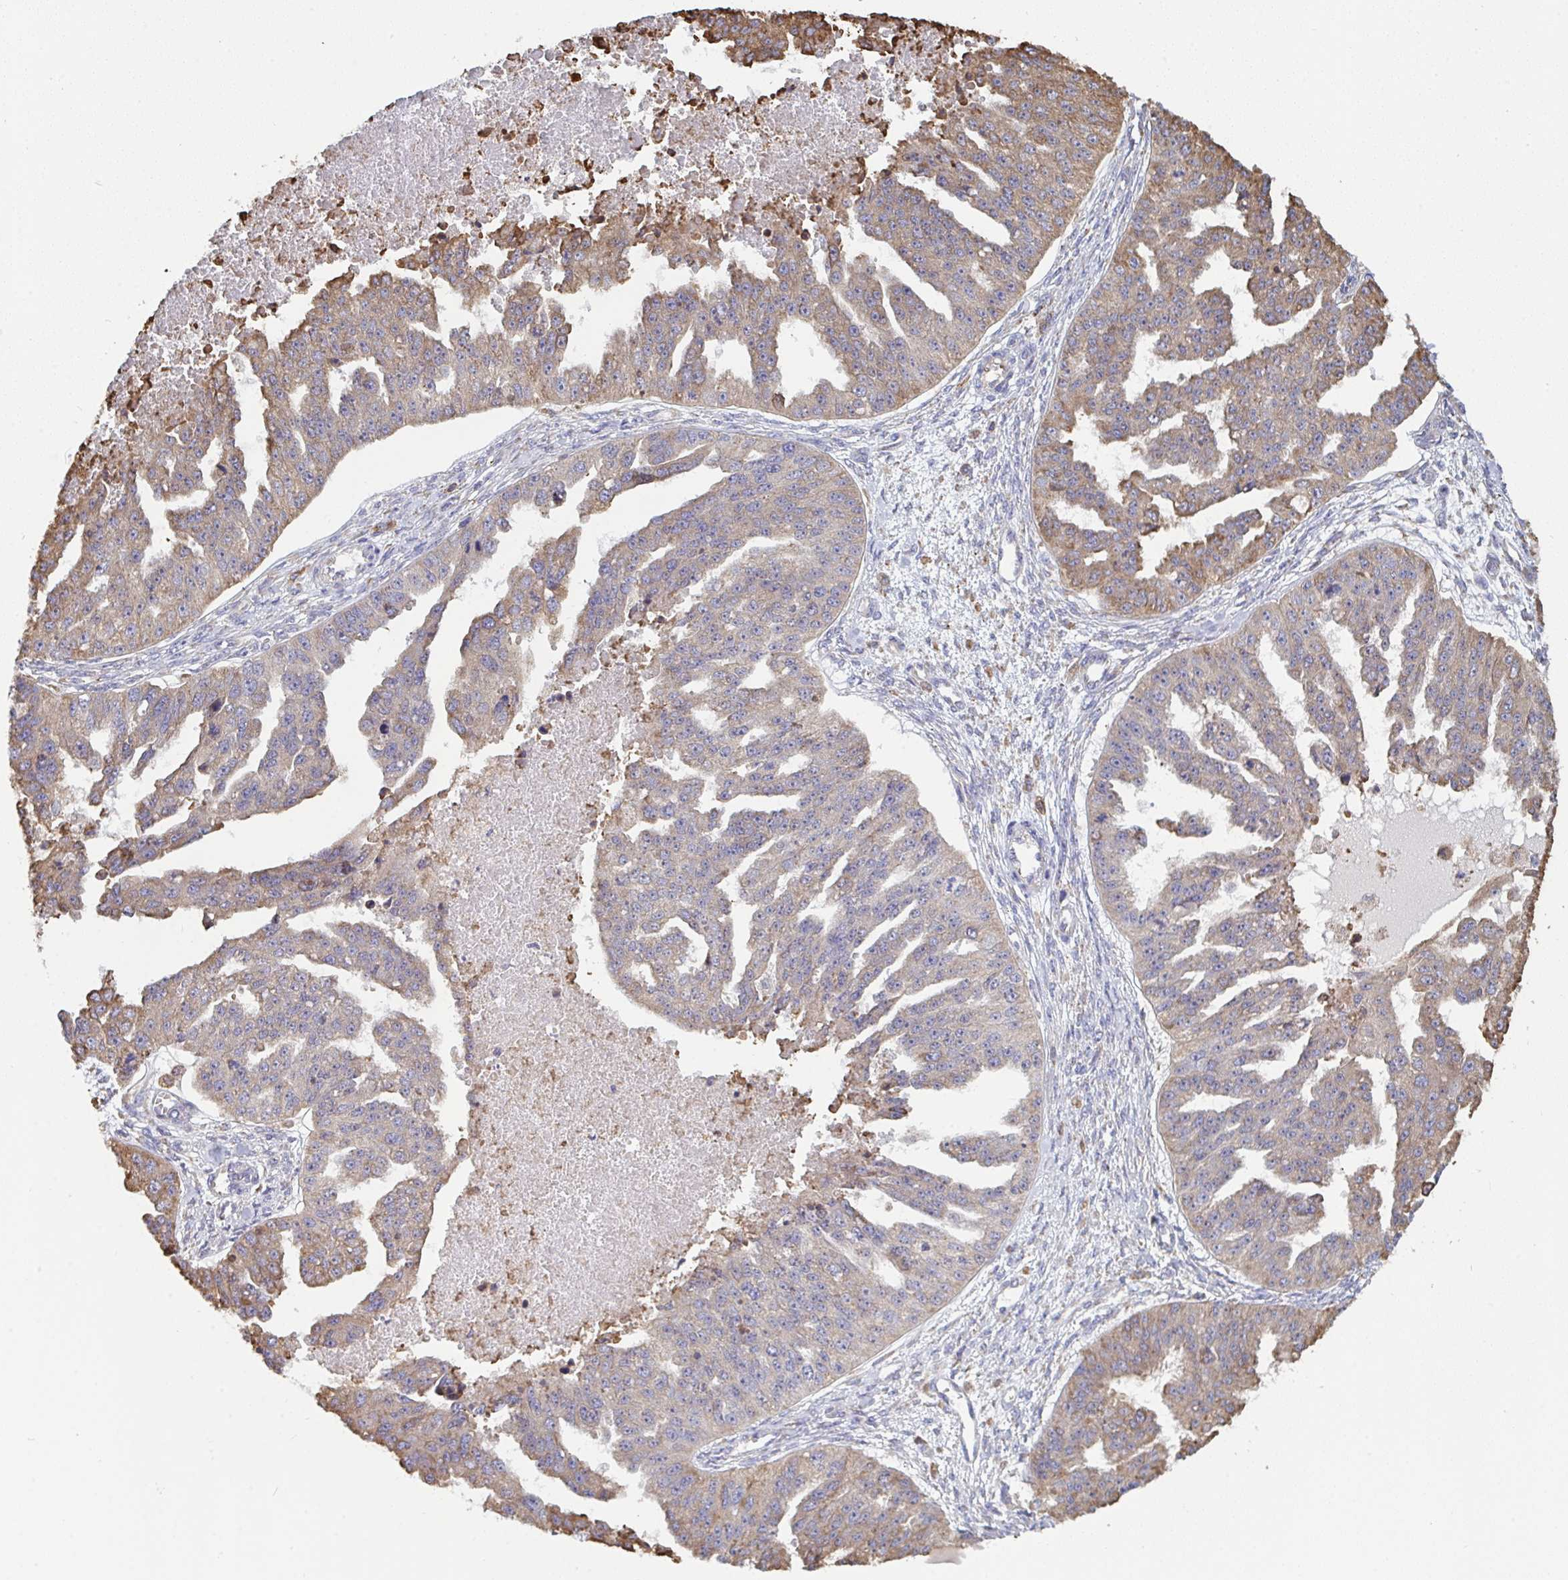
{"staining": {"intensity": "weak", "quantity": "25%-75%", "location": "cytoplasmic/membranous"}, "tissue": "ovarian cancer", "cell_type": "Tumor cells", "image_type": "cancer", "snomed": [{"axis": "morphology", "description": "Cystadenocarcinoma, serous, NOS"}, {"axis": "topography", "description": "Ovary"}], "caption": "Immunohistochemical staining of human ovarian cancer demonstrates weak cytoplasmic/membranous protein positivity in approximately 25%-75% of tumor cells. (Stains: DAB (3,3'-diaminobenzidine) in brown, nuclei in blue, Microscopy: brightfield microscopy at high magnification).", "gene": "MYMK", "patient": {"sex": "female", "age": 58}}